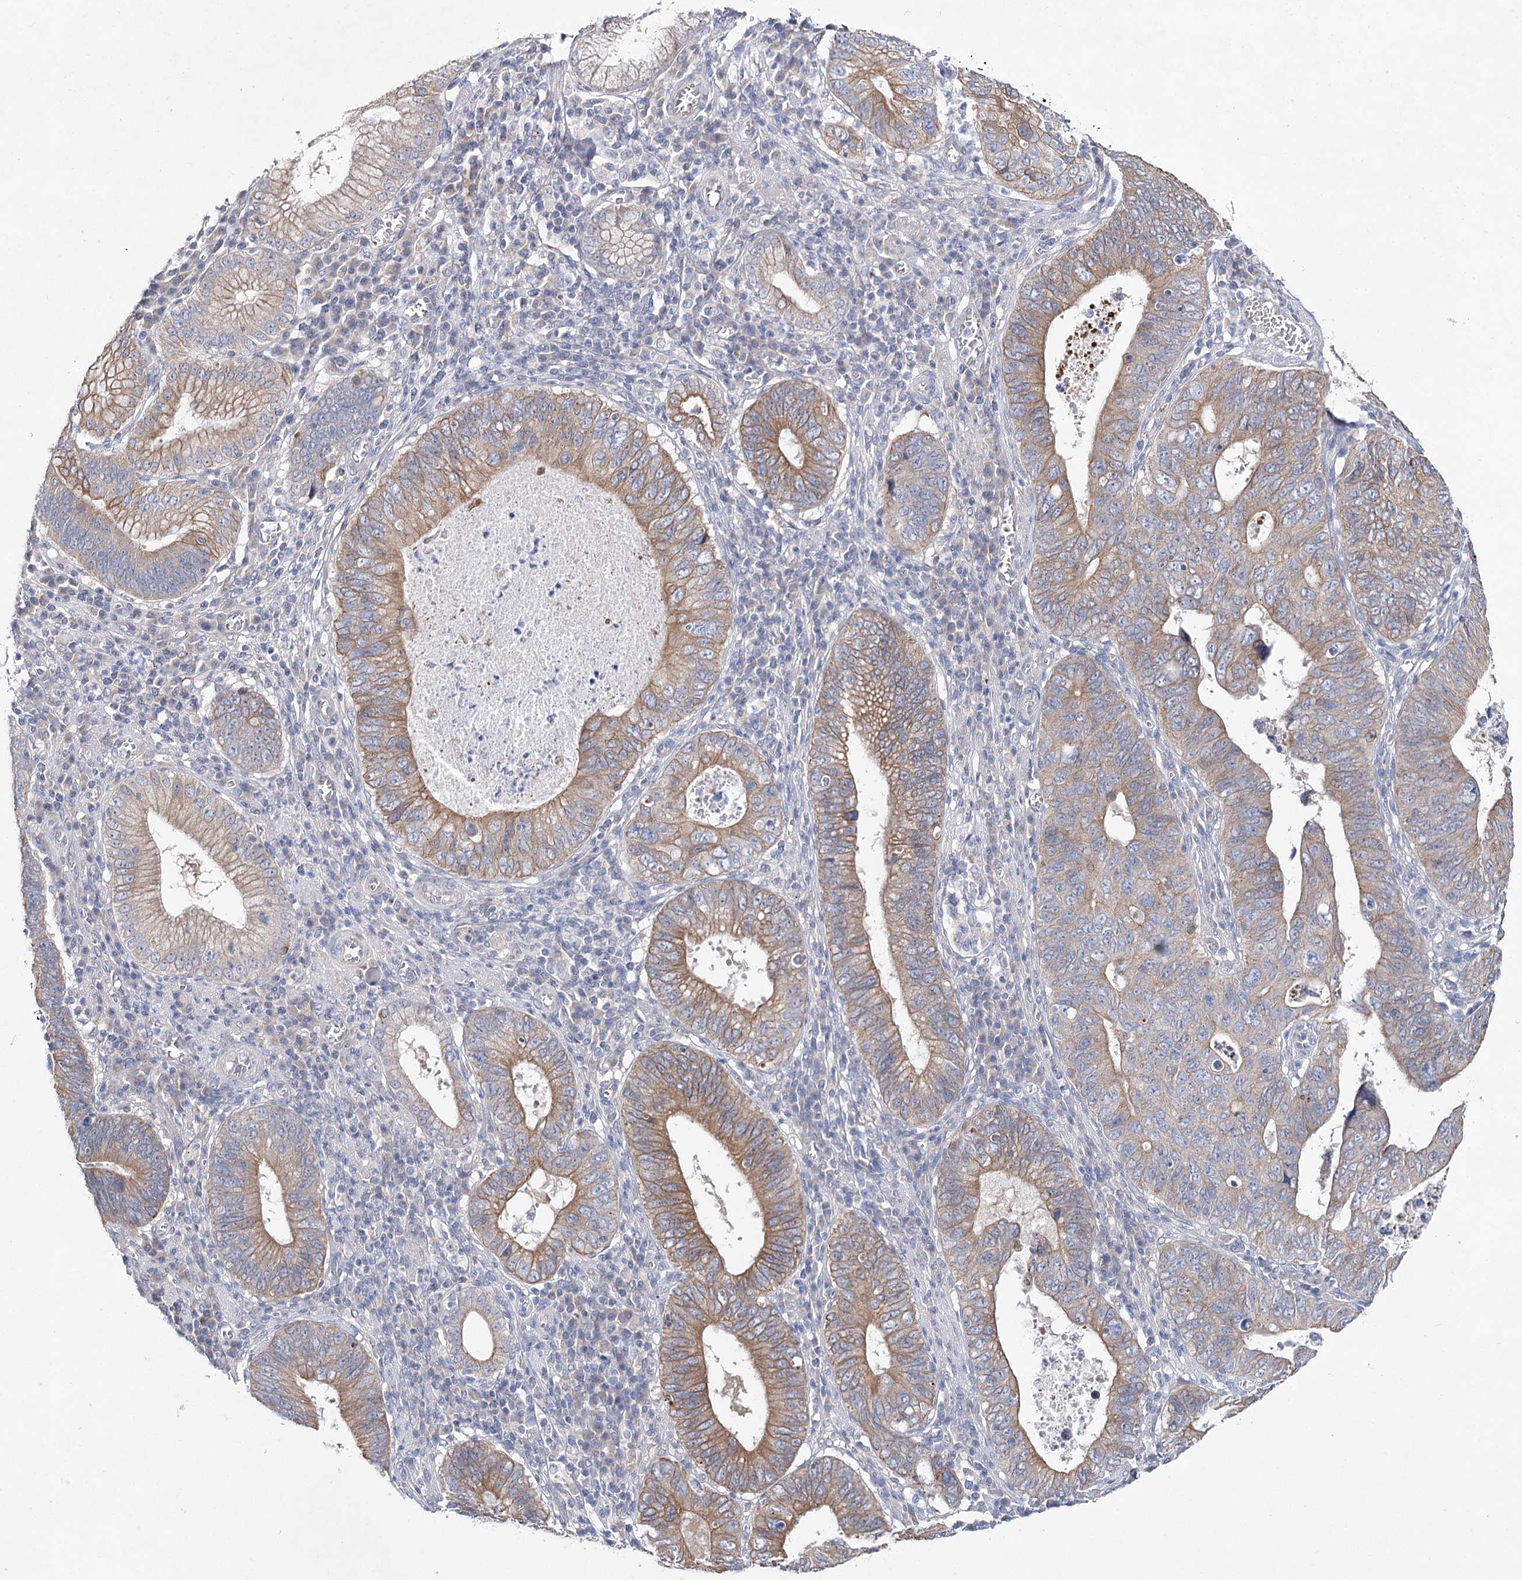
{"staining": {"intensity": "moderate", "quantity": ">75%", "location": "cytoplasmic/membranous"}, "tissue": "stomach cancer", "cell_type": "Tumor cells", "image_type": "cancer", "snomed": [{"axis": "morphology", "description": "Adenocarcinoma, NOS"}, {"axis": "topography", "description": "Stomach"}], "caption": "Stomach cancer tissue exhibits moderate cytoplasmic/membranous positivity in about >75% of tumor cells (Brightfield microscopy of DAB IHC at high magnification).", "gene": "LRRC14B", "patient": {"sex": "male", "age": 59}}